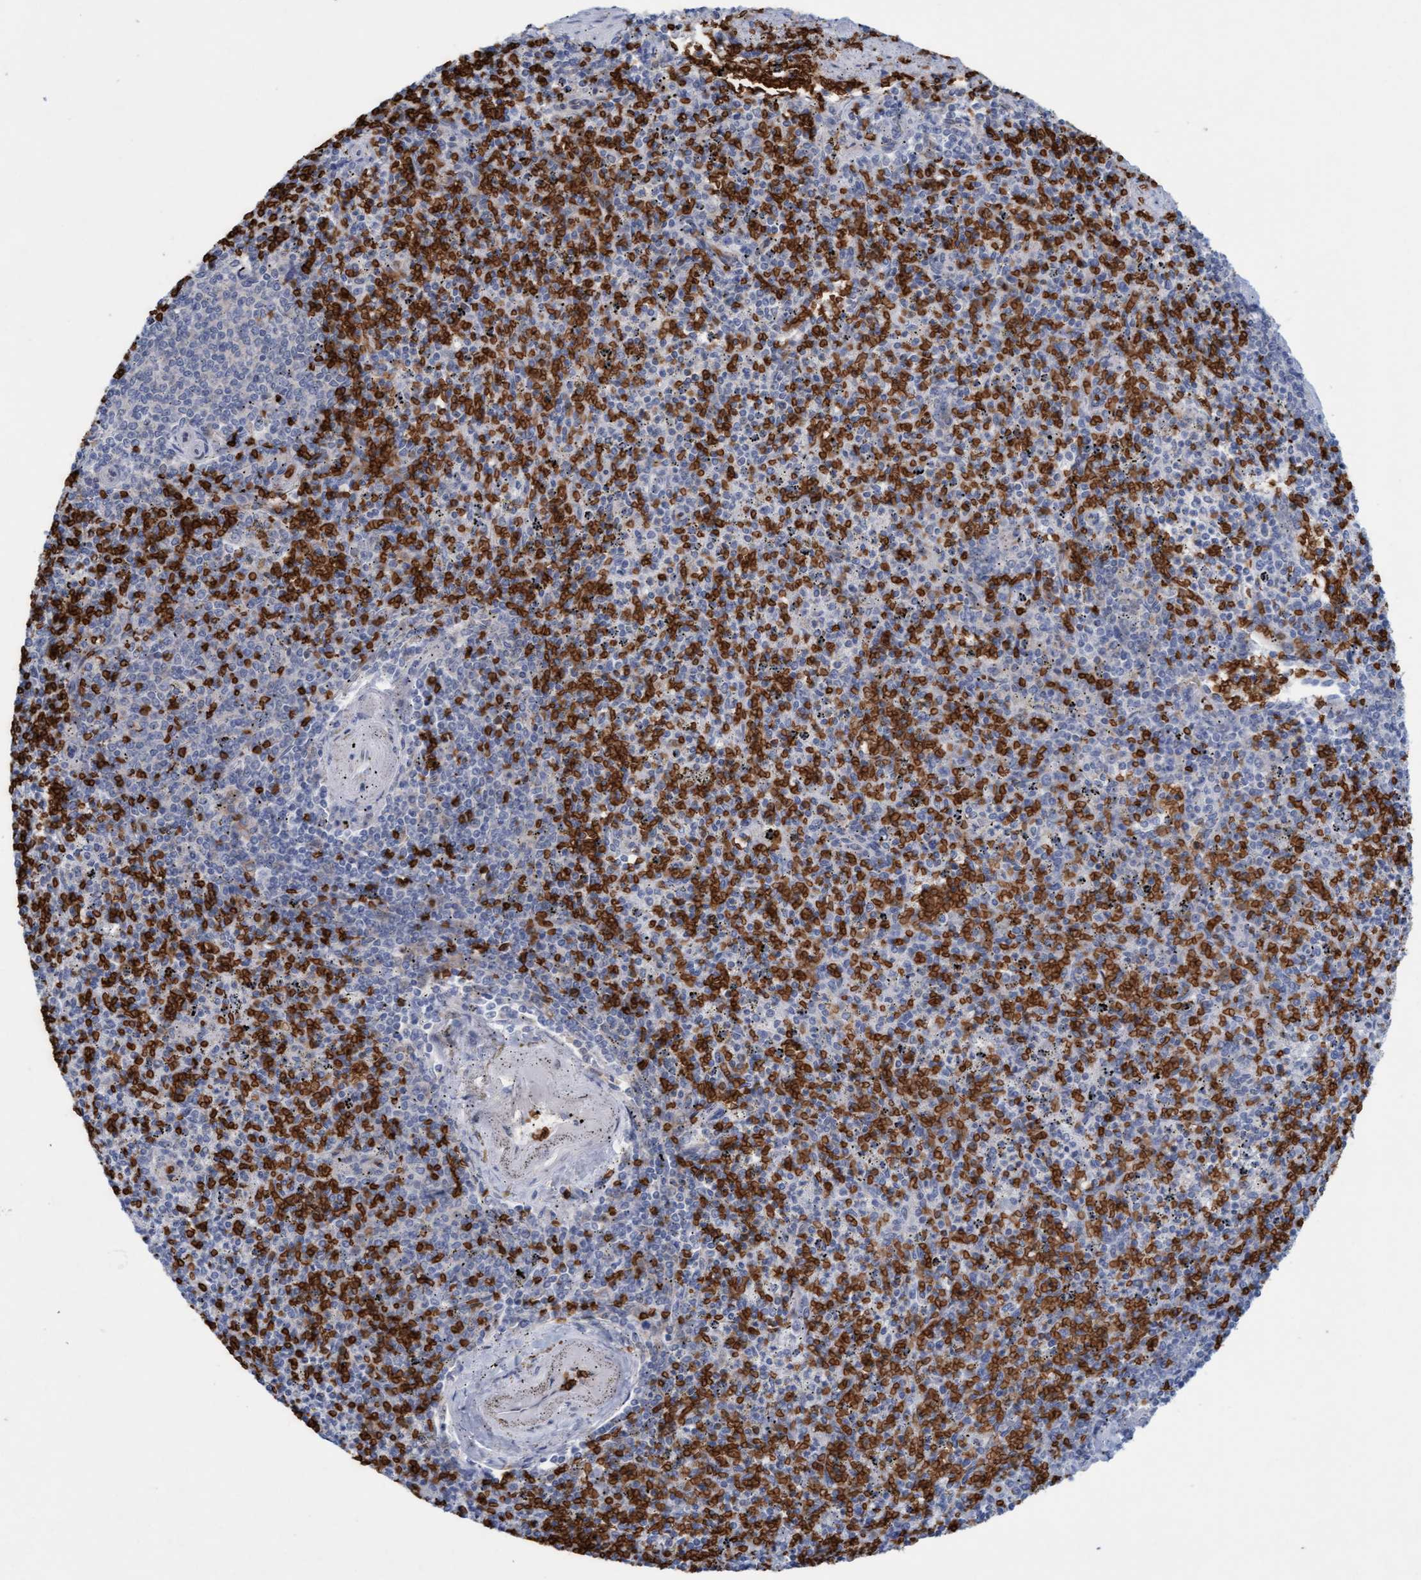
{"staining": {"intensity": "negative", "quantity": "none", "location": "none"}, "tissue": "spleen", "cell_type": "Cells in red pulp", "image_type": "normal", "snomed": [{"axis": "morphology", "description": "Normal tissue, NOS"}, {"axis": "topography", "description": "Spleen"}], "caption": "High power microscopy histopathology image of an immunohistochemistry image of normal spleen, revealing no significant positivity in cells in red pulp.", "gene": "SPEM2", "patient": {"sex": "male", "age": 72}}